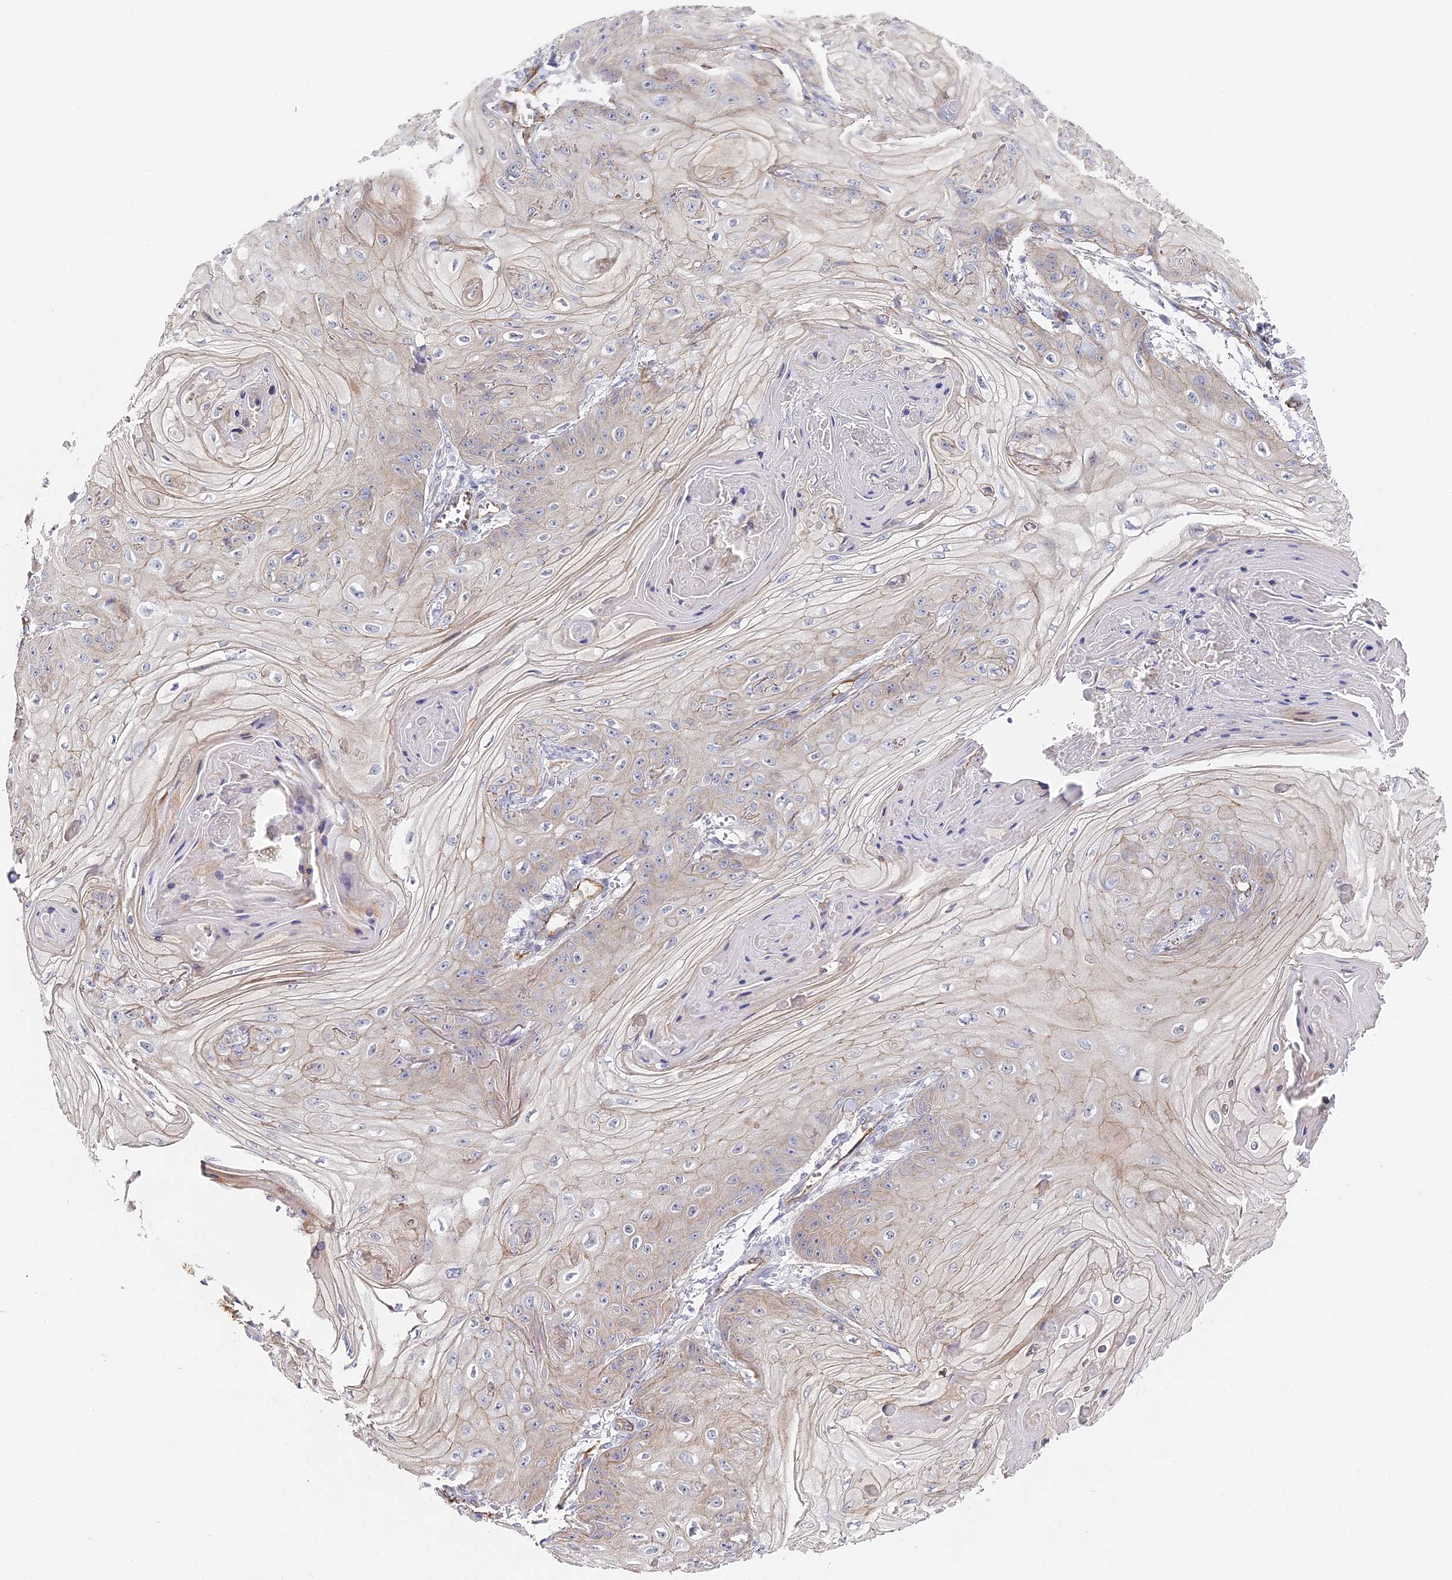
{"staining": {"intensity": "negative", "quantity": "none", "location": "none"}, "tissue": "skin cancer", "cell_type": "Tumor cells", "image_type": "cancer", "snomed": [{"axis": "morphology", "description": "Squamous cell carcinoma, NOS"}, {"axis": "topography", "description": "Skin"}], "caption": "Protein analysis of squamous cell carcinoma (skin) demonstrates no significant positivity in tumor cells.", "gene": "CCDC30", "patient": {"sex": "male", "age": 74}}